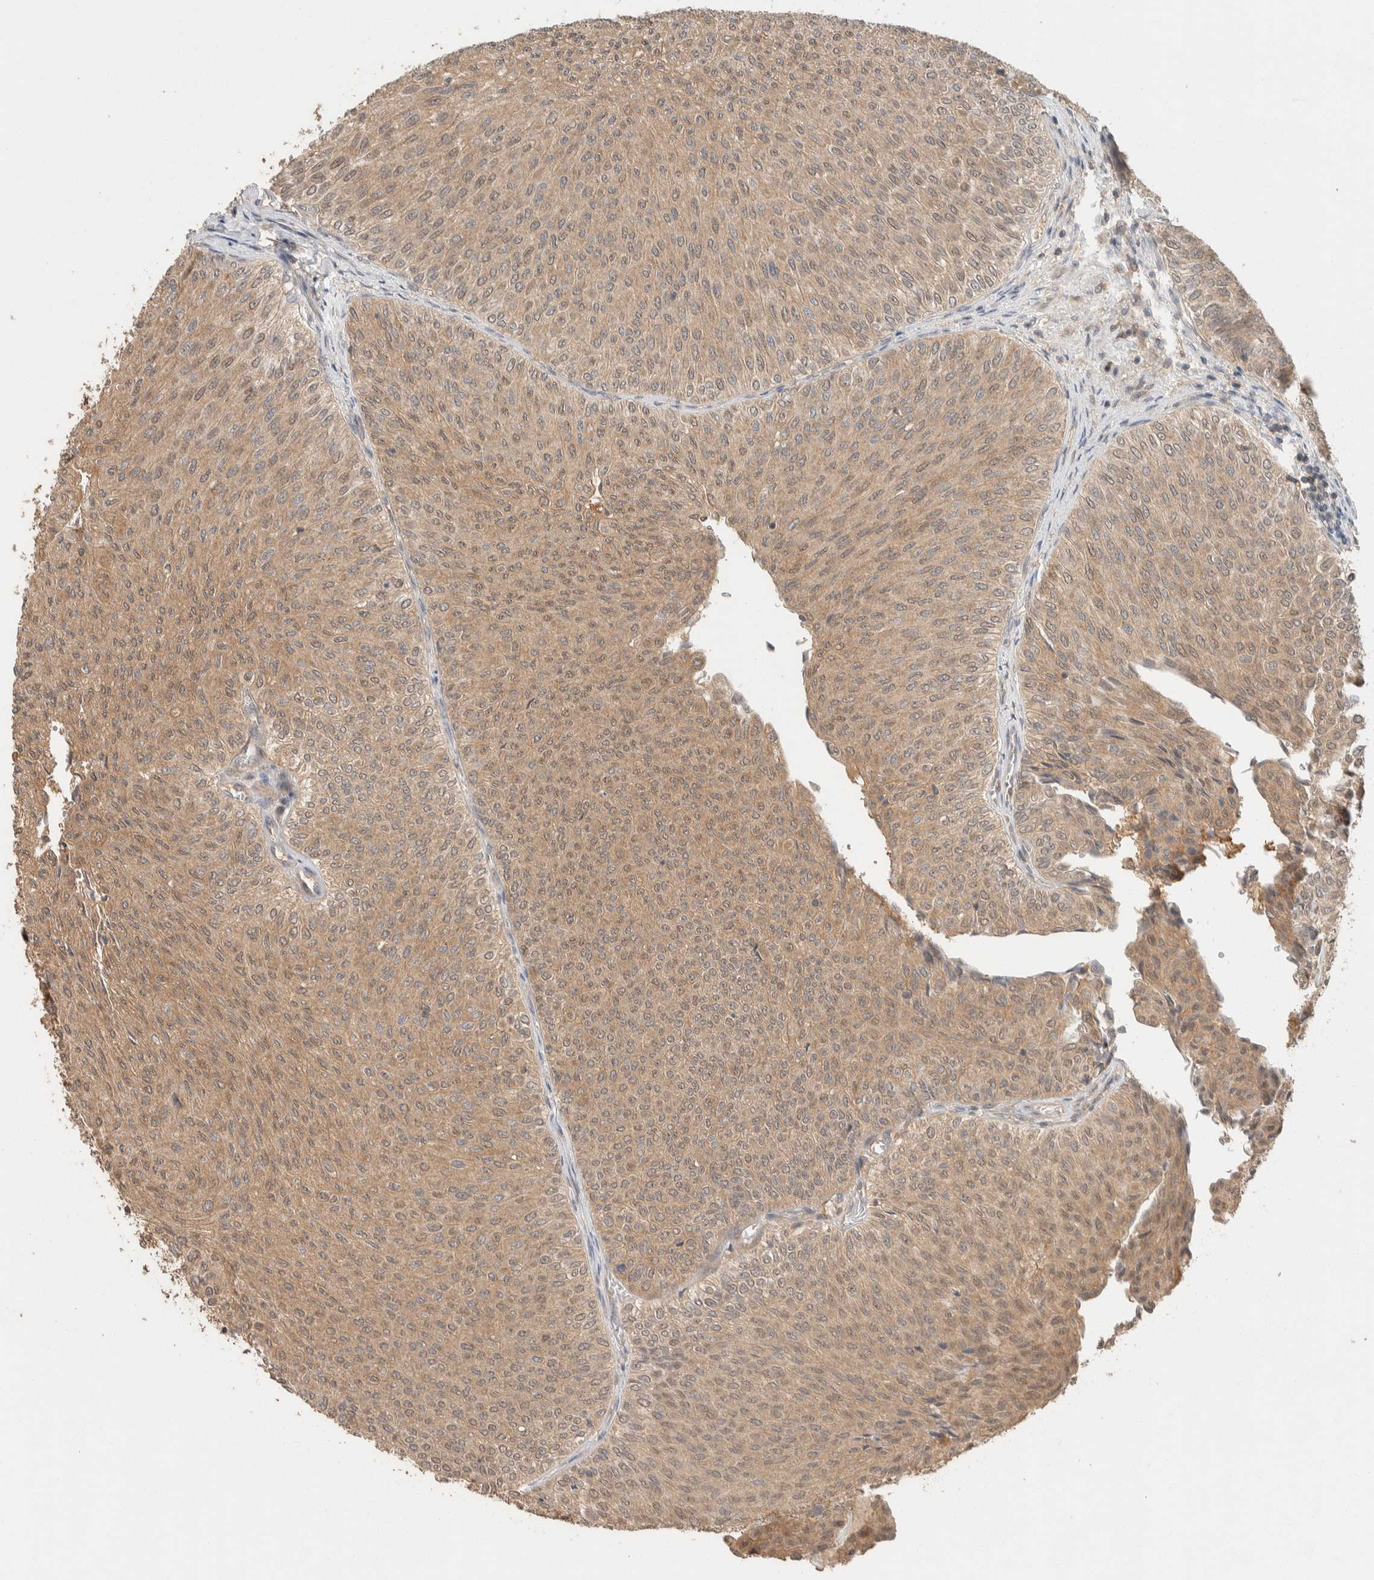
{"staining": {"intensity": "moderate", "quantity": ">75%", "location": "cytoplasmic/membranous,nuclear"}, "tissue": "urothelial cancer", "cell_type": "Tumor cells", "image_type": "cancer", "snomed": [{"axis": "morphology", "description": "Urothelial carcinoma, Low grade"}, {"axis": "topography", "description": "Urinary bladder"}], "caption": "A micrograph showing moderate cytoplasmic/membranous and nuclear expression in approximately >75% of tumor cells in urothelial cancer, as visualized by brown immunohistochemical staining.", "gene": "ZNF567", "patient": {"sex": "male", "age": 78}}